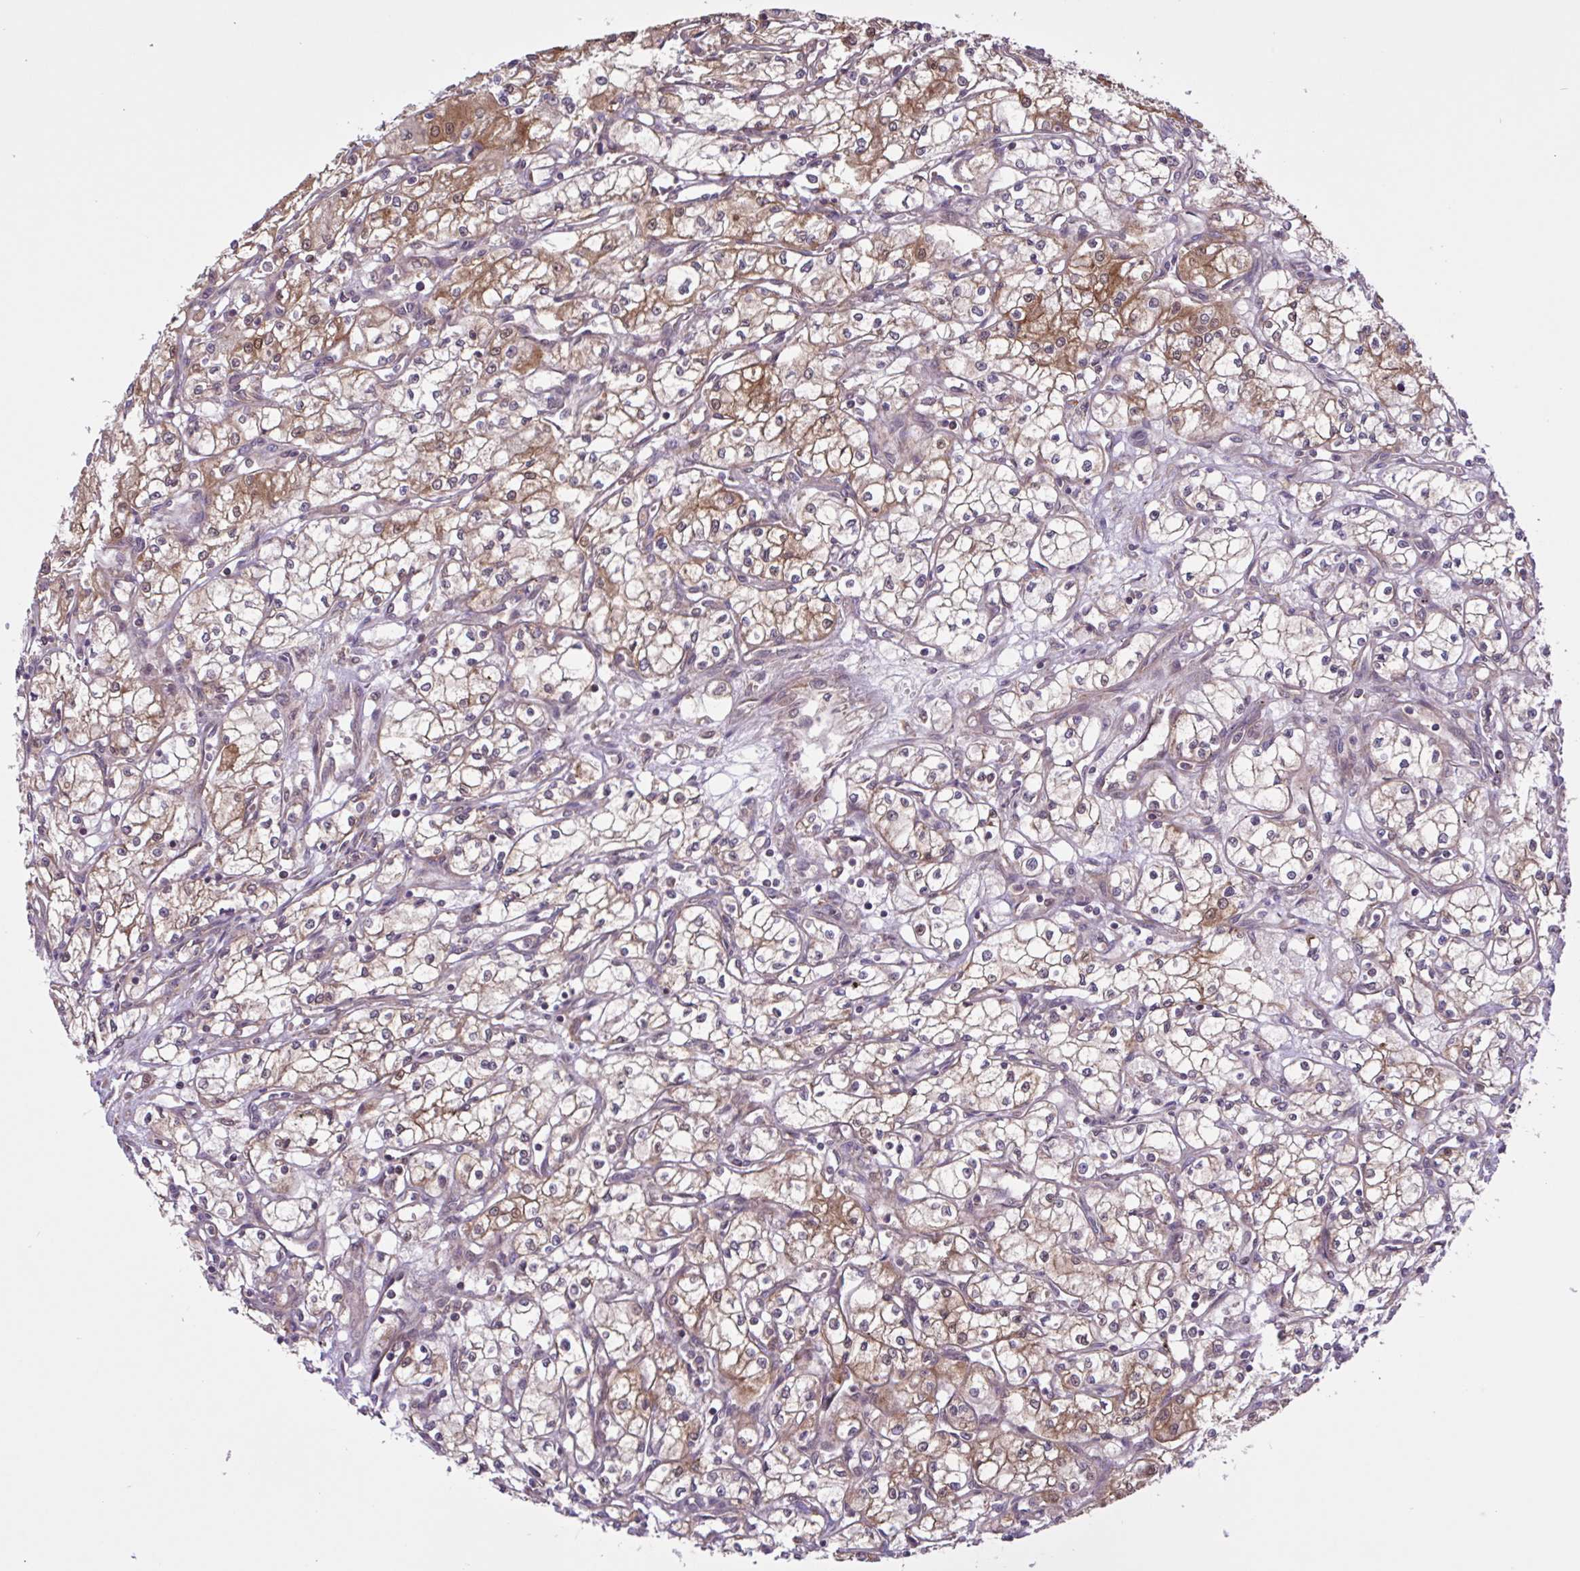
{"staining": {"intensity": "moderate", "quantity": "<25%", "location": "cytoplasmic/membranous"}, "tissue": "renal cancer", "cell_type": "Tumor cells", "image_type": "cancer", "snomed": [{"axis": "morphology", "description": "Adenocarcinoma, NOS"}, {"axis": "topography", "description": "Kidney"}], "caption": "Immunohistochemical staining of renal adenocarcinoma displays low levels of moderate cytoplasmic/membranous protein positivity in about <25% of tumor cells.", "gene": "INTS10", "patient": {"sex": "male", "age": 59}}